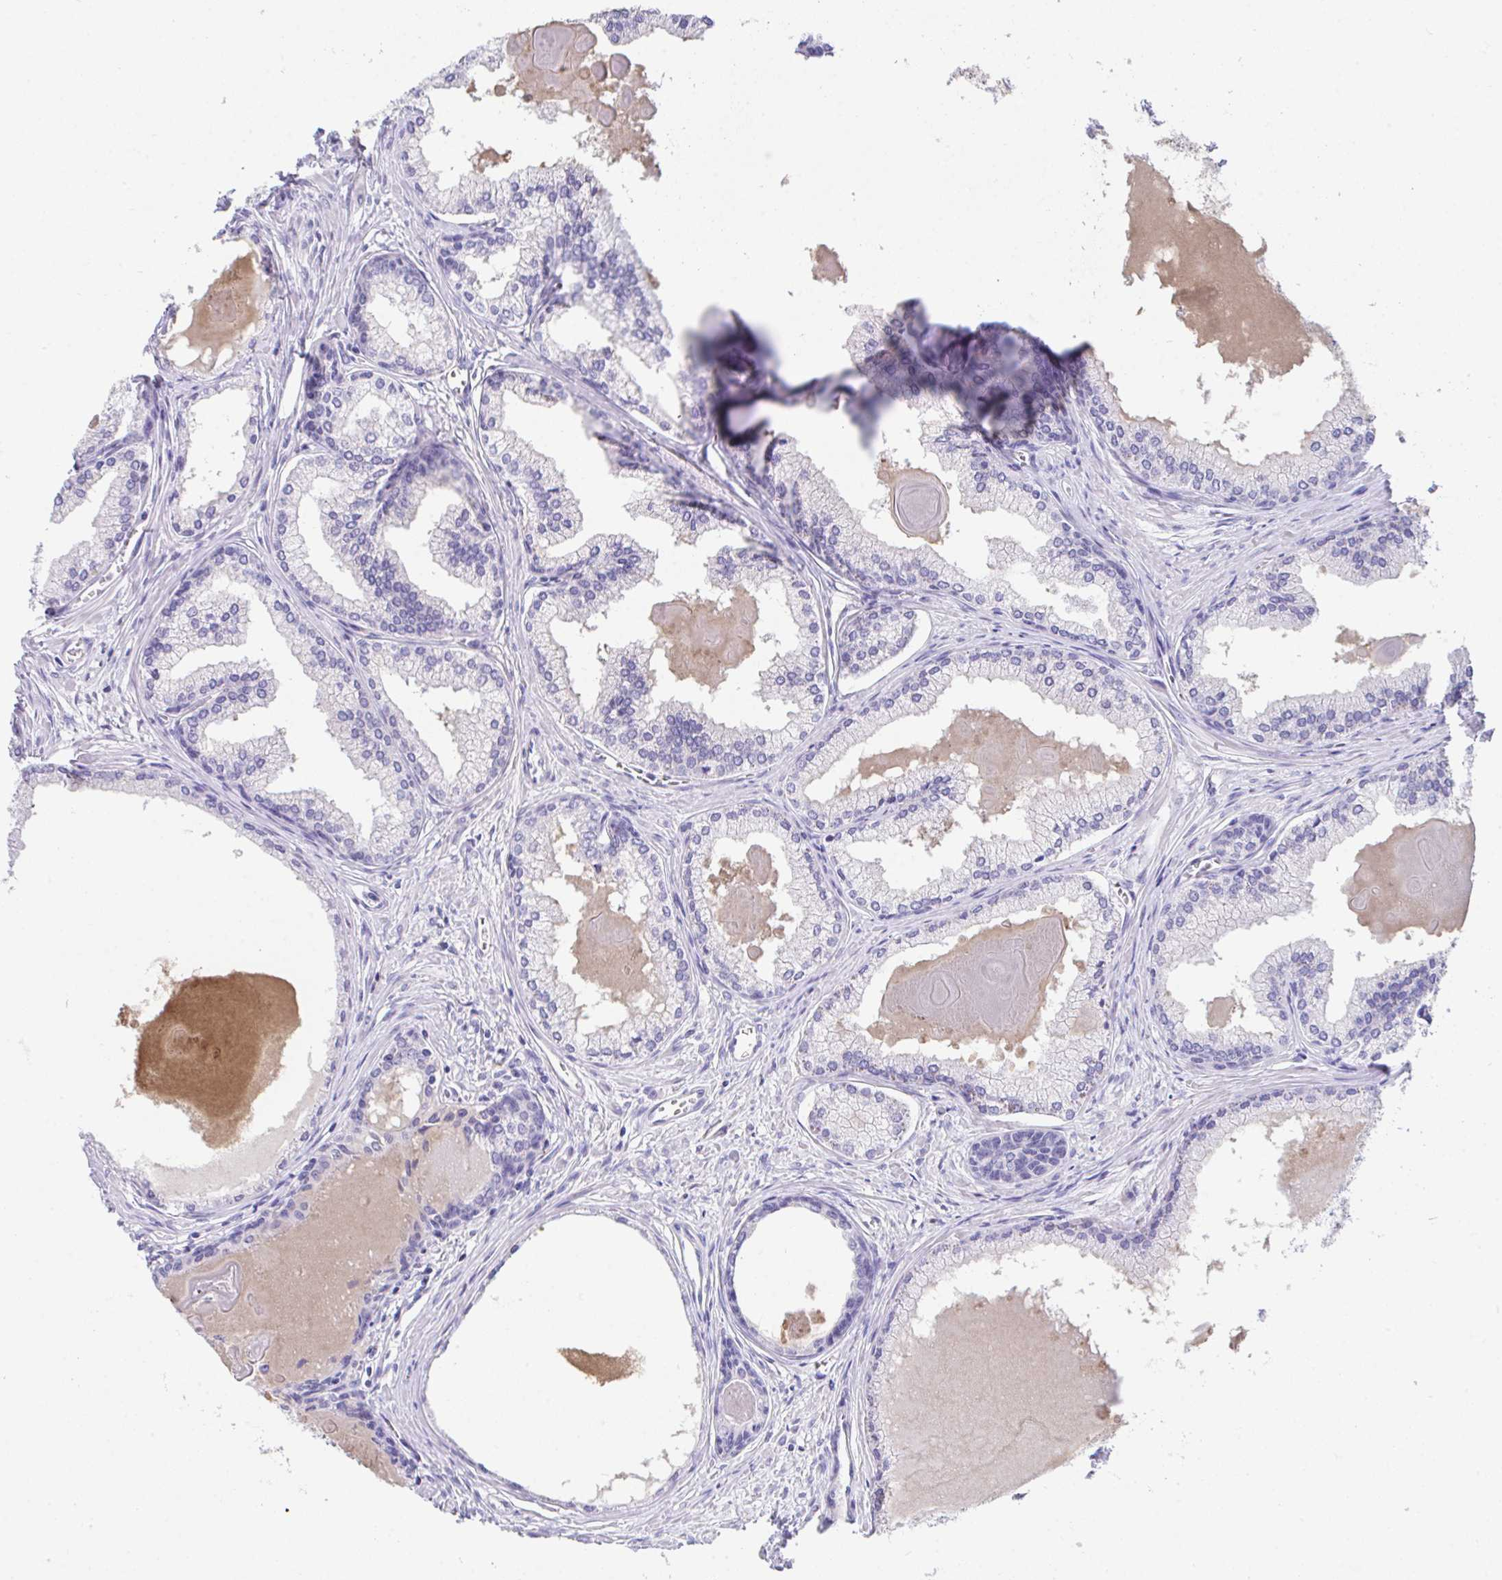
{"staining": {"intensity": "negative", "quantity": "none", "location": "none"}, "tissue": "prostate cancer", "cell_type": "Tumor cells", "image_type": "cancer", "snomed": [{"axis": "morphology", "description": "Adenocarcinoma, High grade"}, {"axis": "topography", "description": "Prostate"}], "caption": "This is an IHC image of human prostate high-grade adenocarcinoma. There is no staining in tumor cells.", "gene": "HOXB4", "patient": {"sex": "male", "age": 68}}